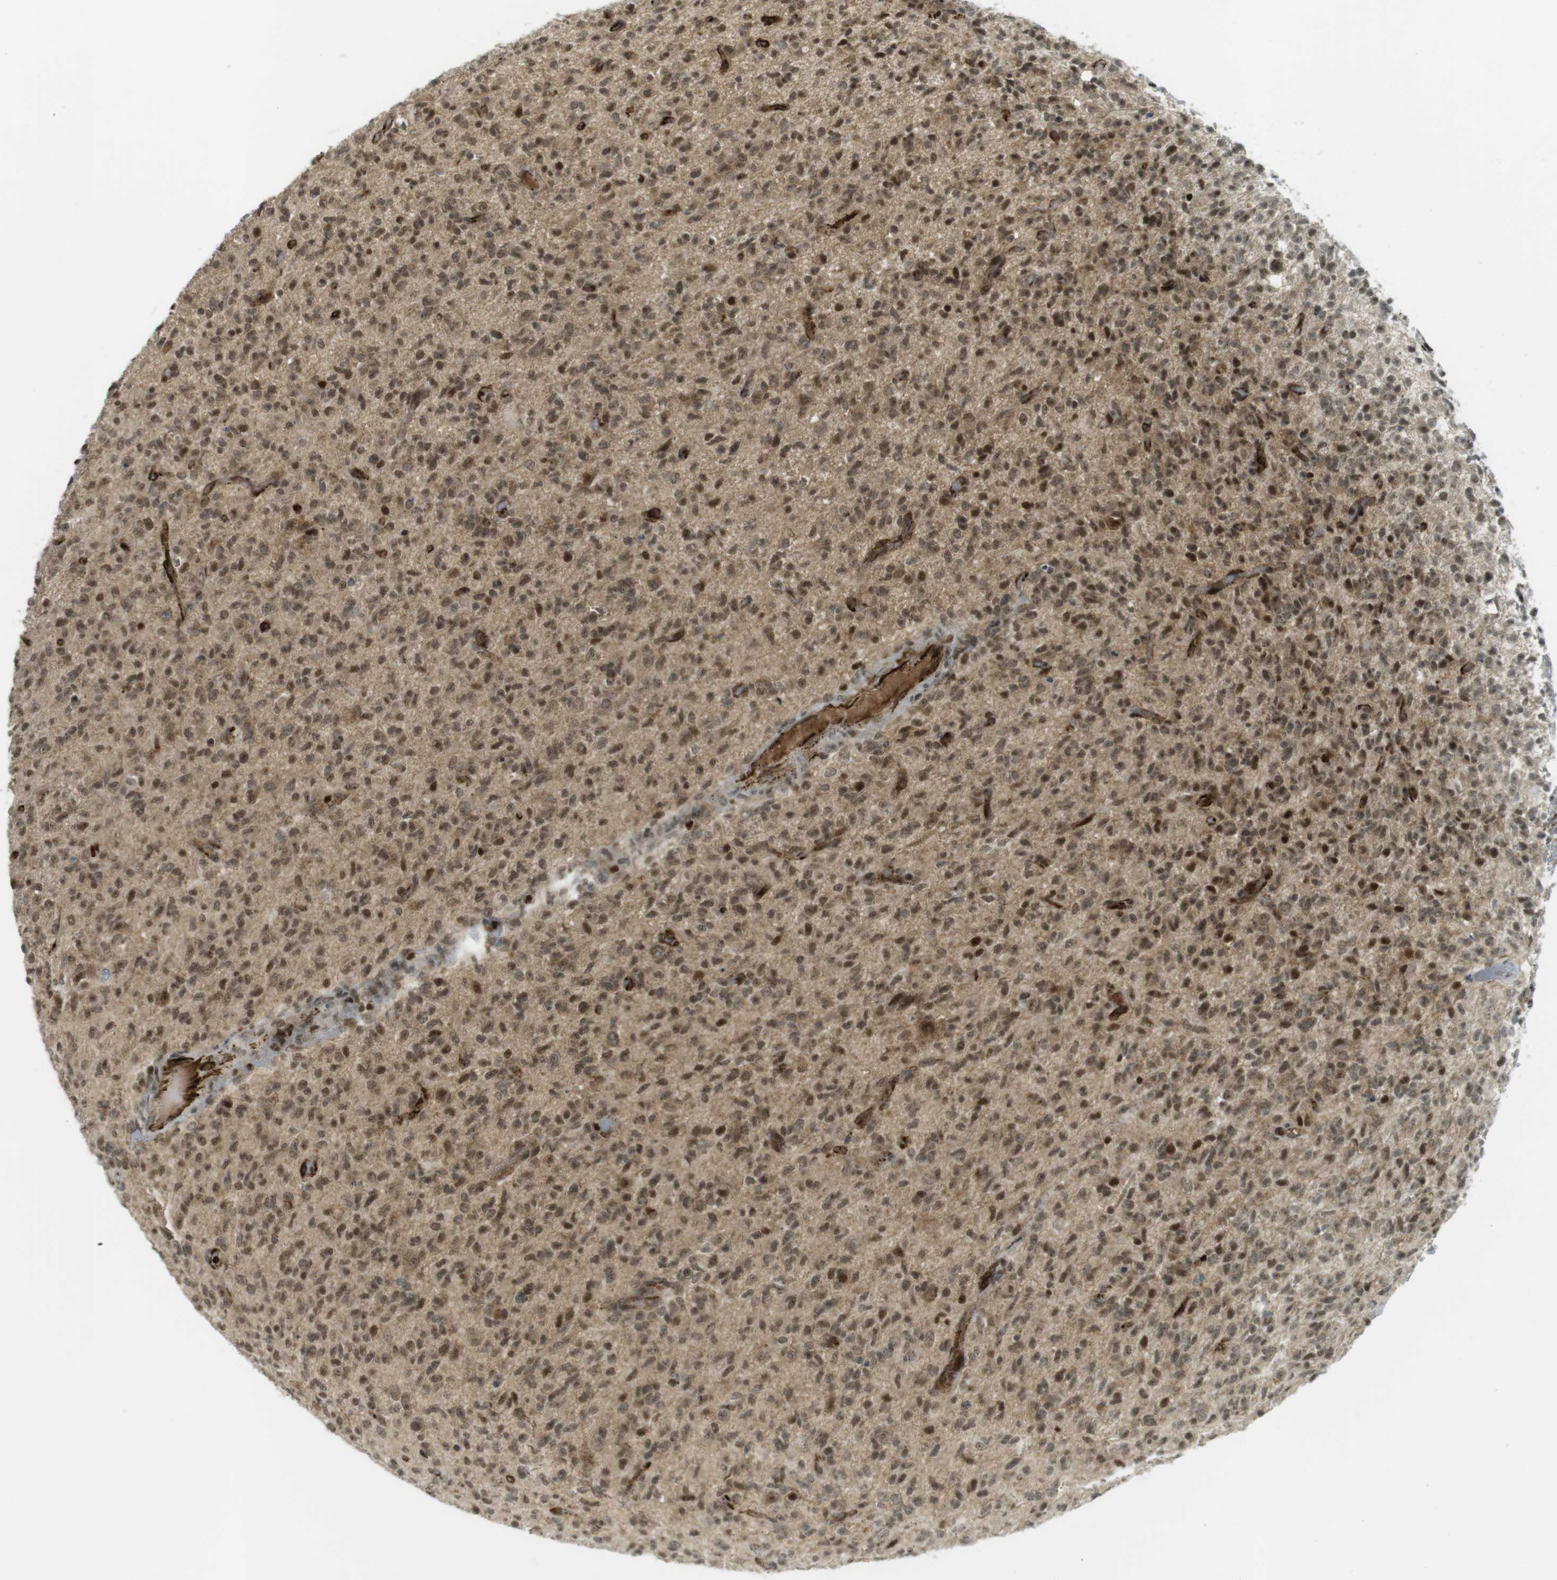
{"staining": {"intensity": "moderate", "quantity": ">75%", "location": "cytoplasmic/membranous,nuclear"}, "tissue": "glioma", "cell_type": "Tumor cells", "image_type": "cancer", "snomed": [{"axis": "morphology", "description": "Glioma, malignant, High grade"}, {"axis": "topography", "description": "Brain"}], "caption": "Immunohistochemistry (DAB) staining of human high-grade glioma (malignant) demonstrates moderate cytoplasmic/membranous and nuclear protein expression in approximately >75% of tumor cells. The staining was performed using DAB to visualize the protein expression in brown, while the nuclei were stained in blue with hematoxylin (Magnification: 20x).", "gene": "PPP1R13B", "patient": {"sex": "male", "age": 71}}